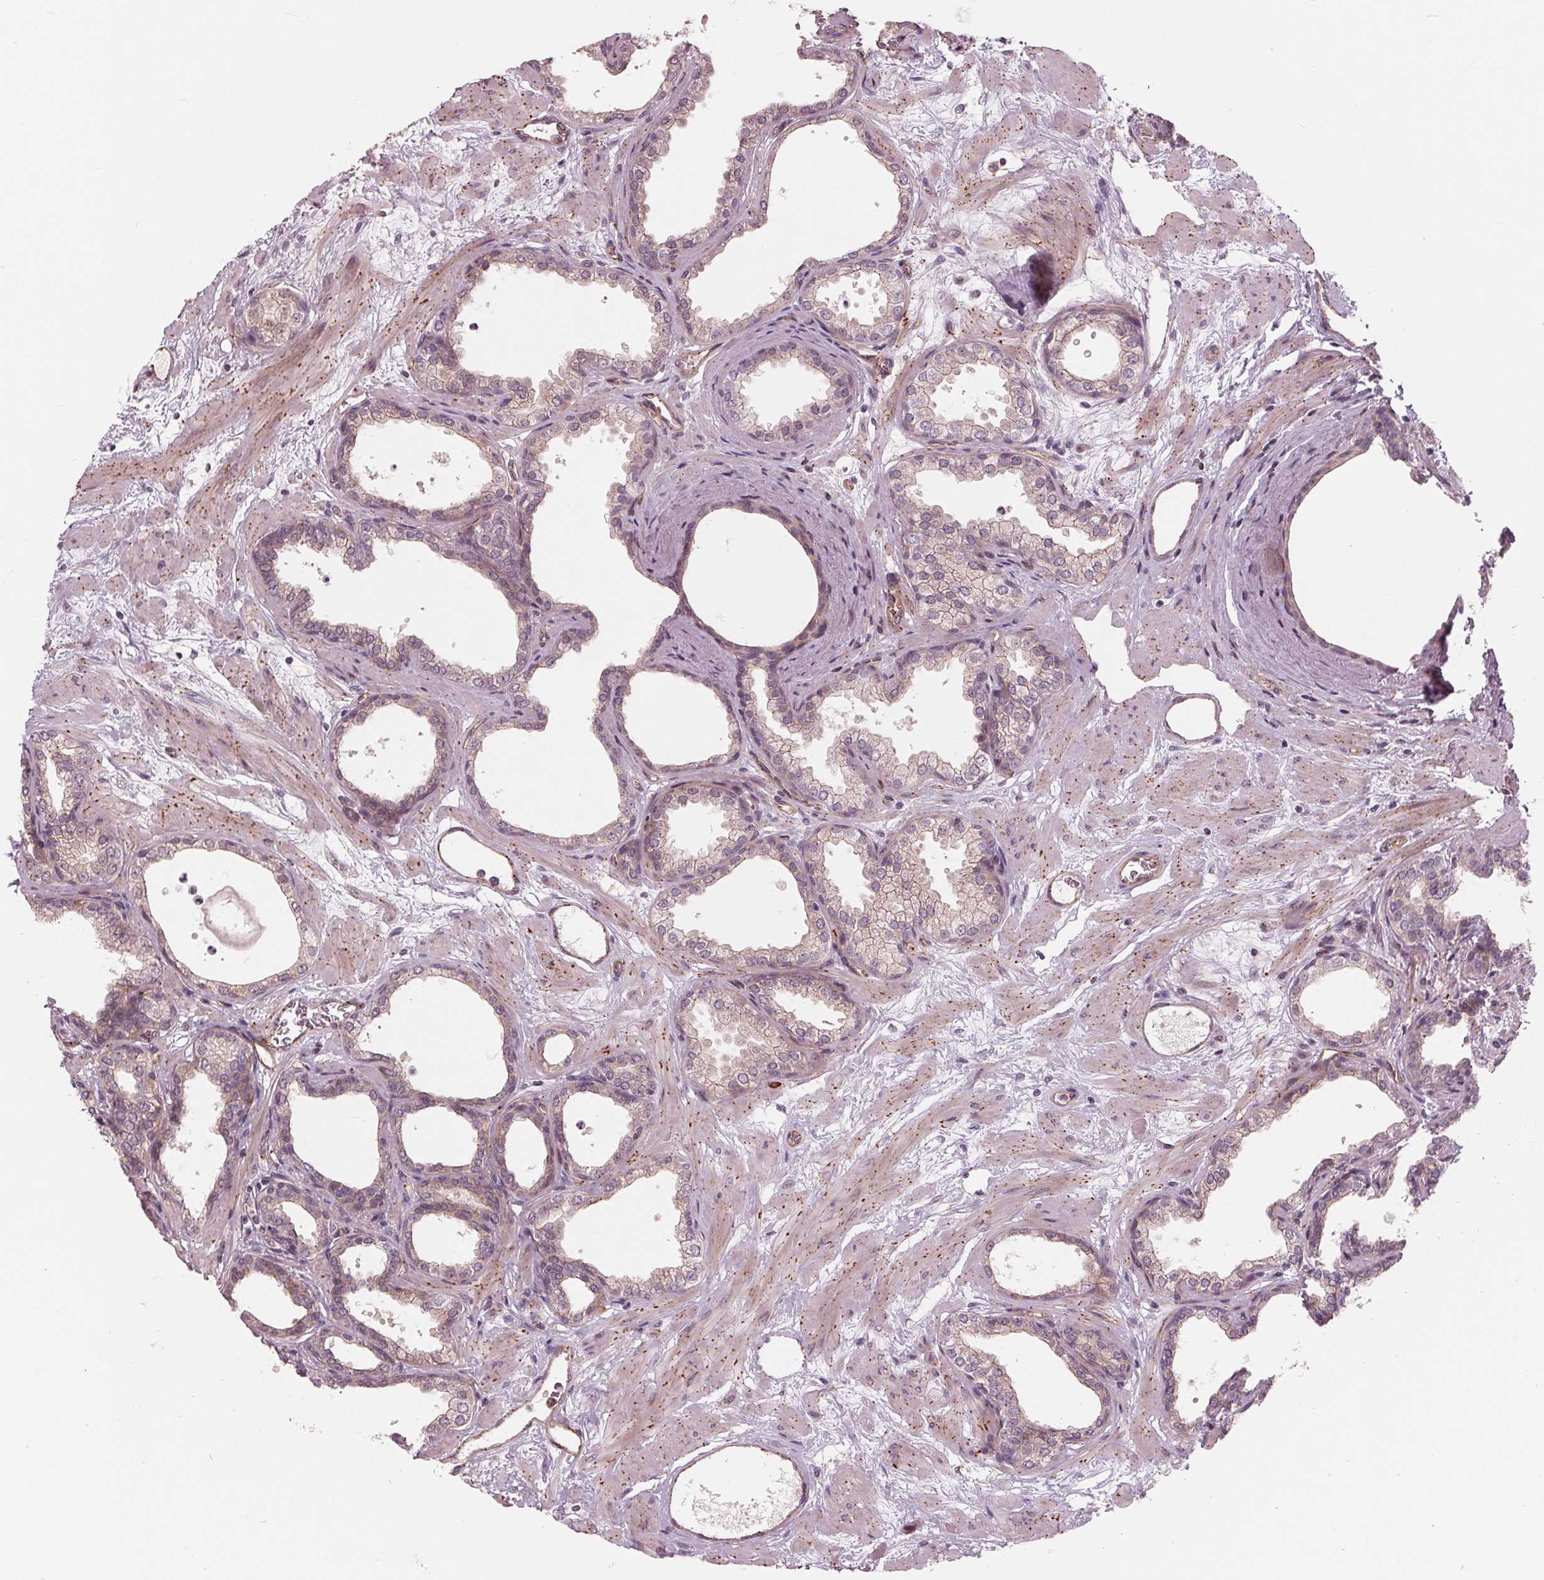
{"staining": {"intensity": "moderate", "quantity": "<25%", "location": "cytoplasmic/membranous"}, "tissue": "prostate", "cell_type": "Glandular cells", "image_type": "normal", "snomed": [{"axis": "morphology", "description": "Normal tissue, NOS"}, {"axis": "topography", "description": "Prostate"}], "caption": "This photomicrograph displays normal prostate stained with IHC to label a protein in brown. The cytoplasmic/membranous of glandular cells show moderate positivity for the protein. Nuclei are counter-stained blue.", "gene": "TXNIP", "patient": {"sex": "male", "age": 37}}